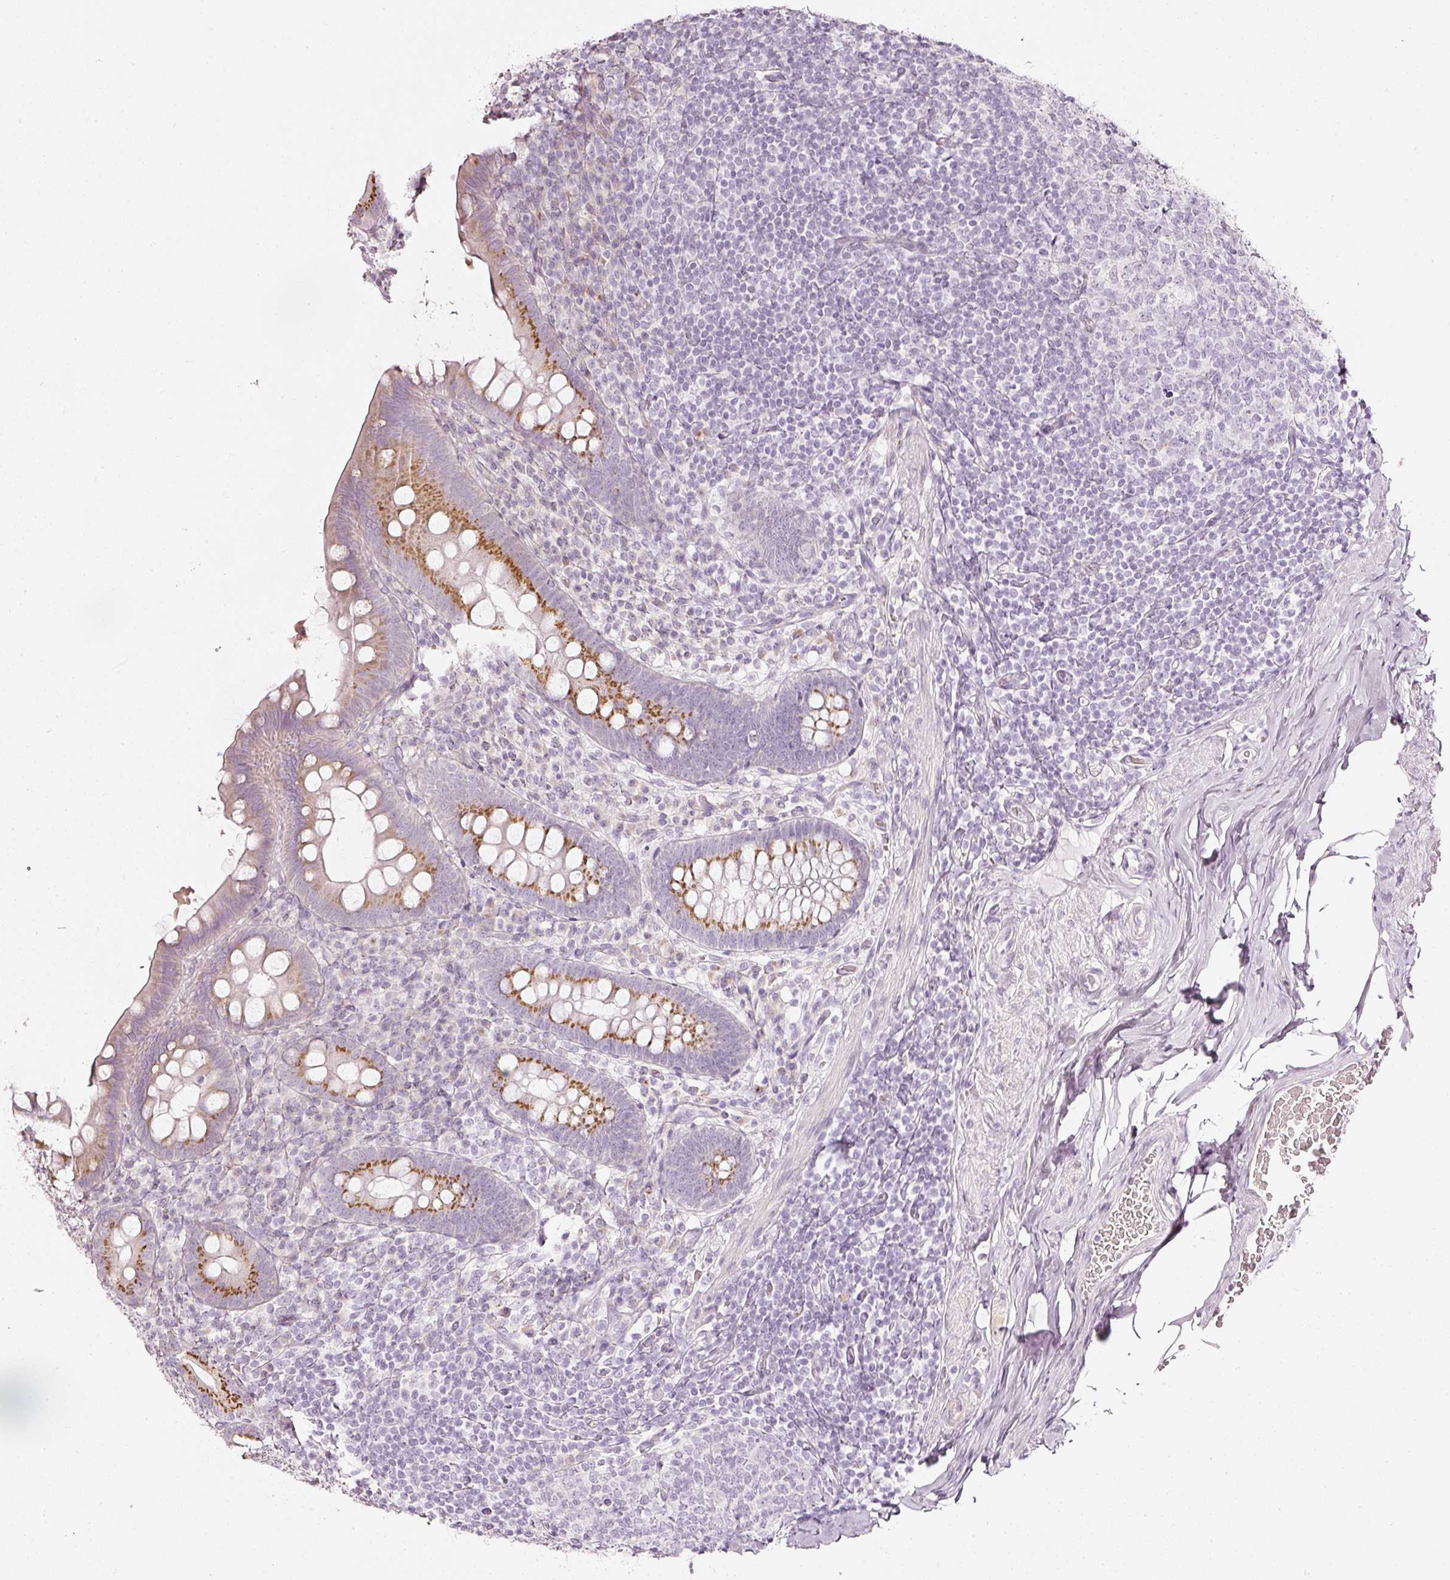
{"staining": {"intensity": "moderate", "quantity": "25%-75%", "location": "cytoplasmic/membranous"}, "tissue": "appendix", "cell_type": "Glandular cells", "image_type": "normal", "snomed": [{"axis": "morphology", "description": "Normal tissue, NOS"}, {"axis": "topography", "description": "Appendix"}], "caption": "IHC histopathology image of unremarkable appendix: human appendix stained using immunohistochemistry shows medium levels of moderate protein expression localized specifically in the cytoplasmic/membranous of glandular cells, appearing as a cytoplasmic/membranous brown color.", "gene": "SDF4", "patient": {"sex": "male", "age": 71}}